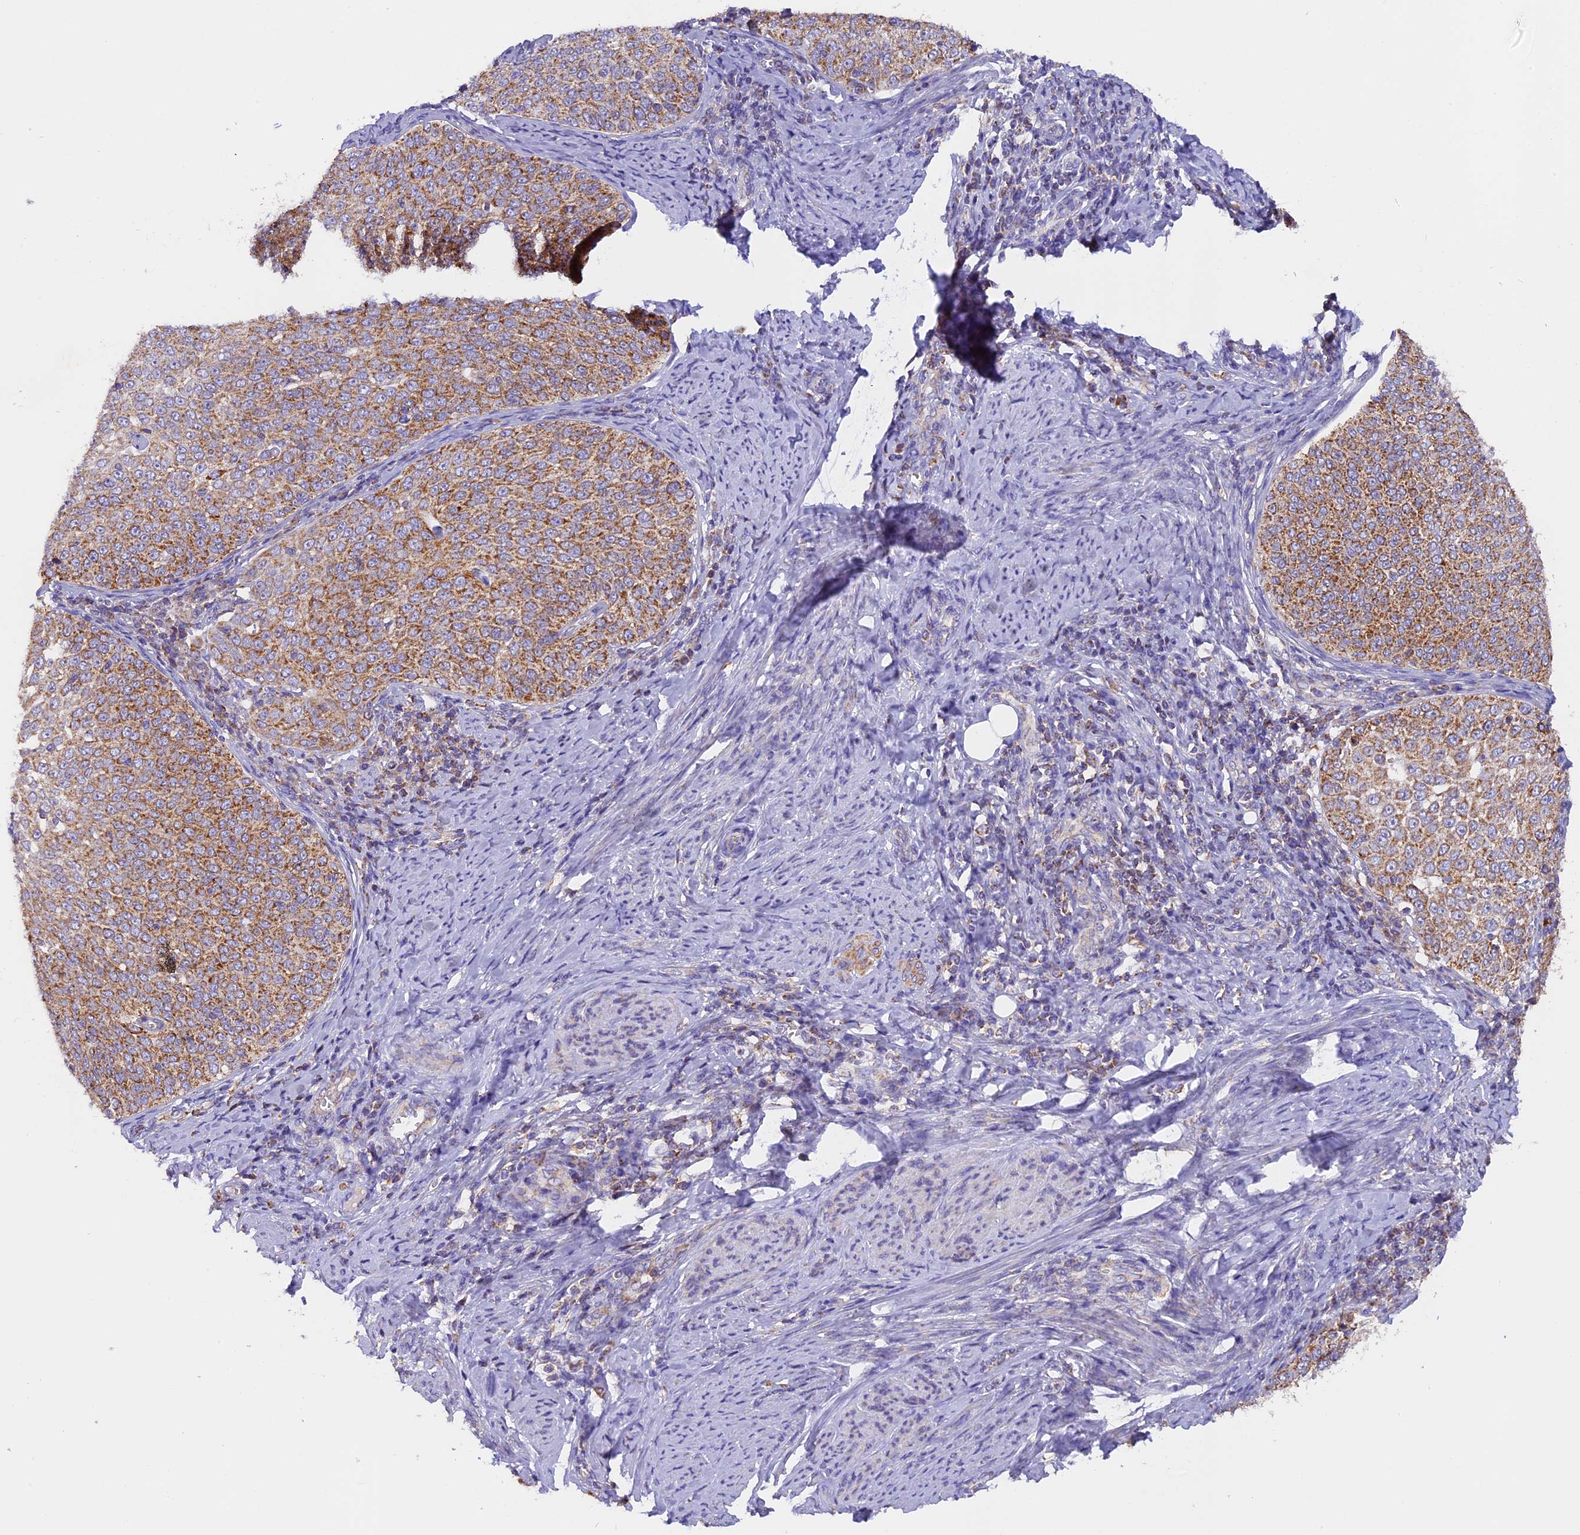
{"staining": {"intensity": "moderate", "quantity": ">75%", "location": "cytoplasmic/membranous"}, "tissue": "cervical cancer", "cell_type": "Tumor cells", "image_type": "cancer", "snomed": [{"axis": "morphology", "description": "Squamous cell carcinoma, NOS"}, {"axis": "topography", "description": "Cervix"}], "caption": "This is a micrograph of immunohistochemistry (IHC) staining of cervical squamous cell carcinoma, which shows moderate staining in the cytoplasmic/membranous of tumor cells.", "gene": "MGME1", "patient": {"sex": "female", "age": 57}}